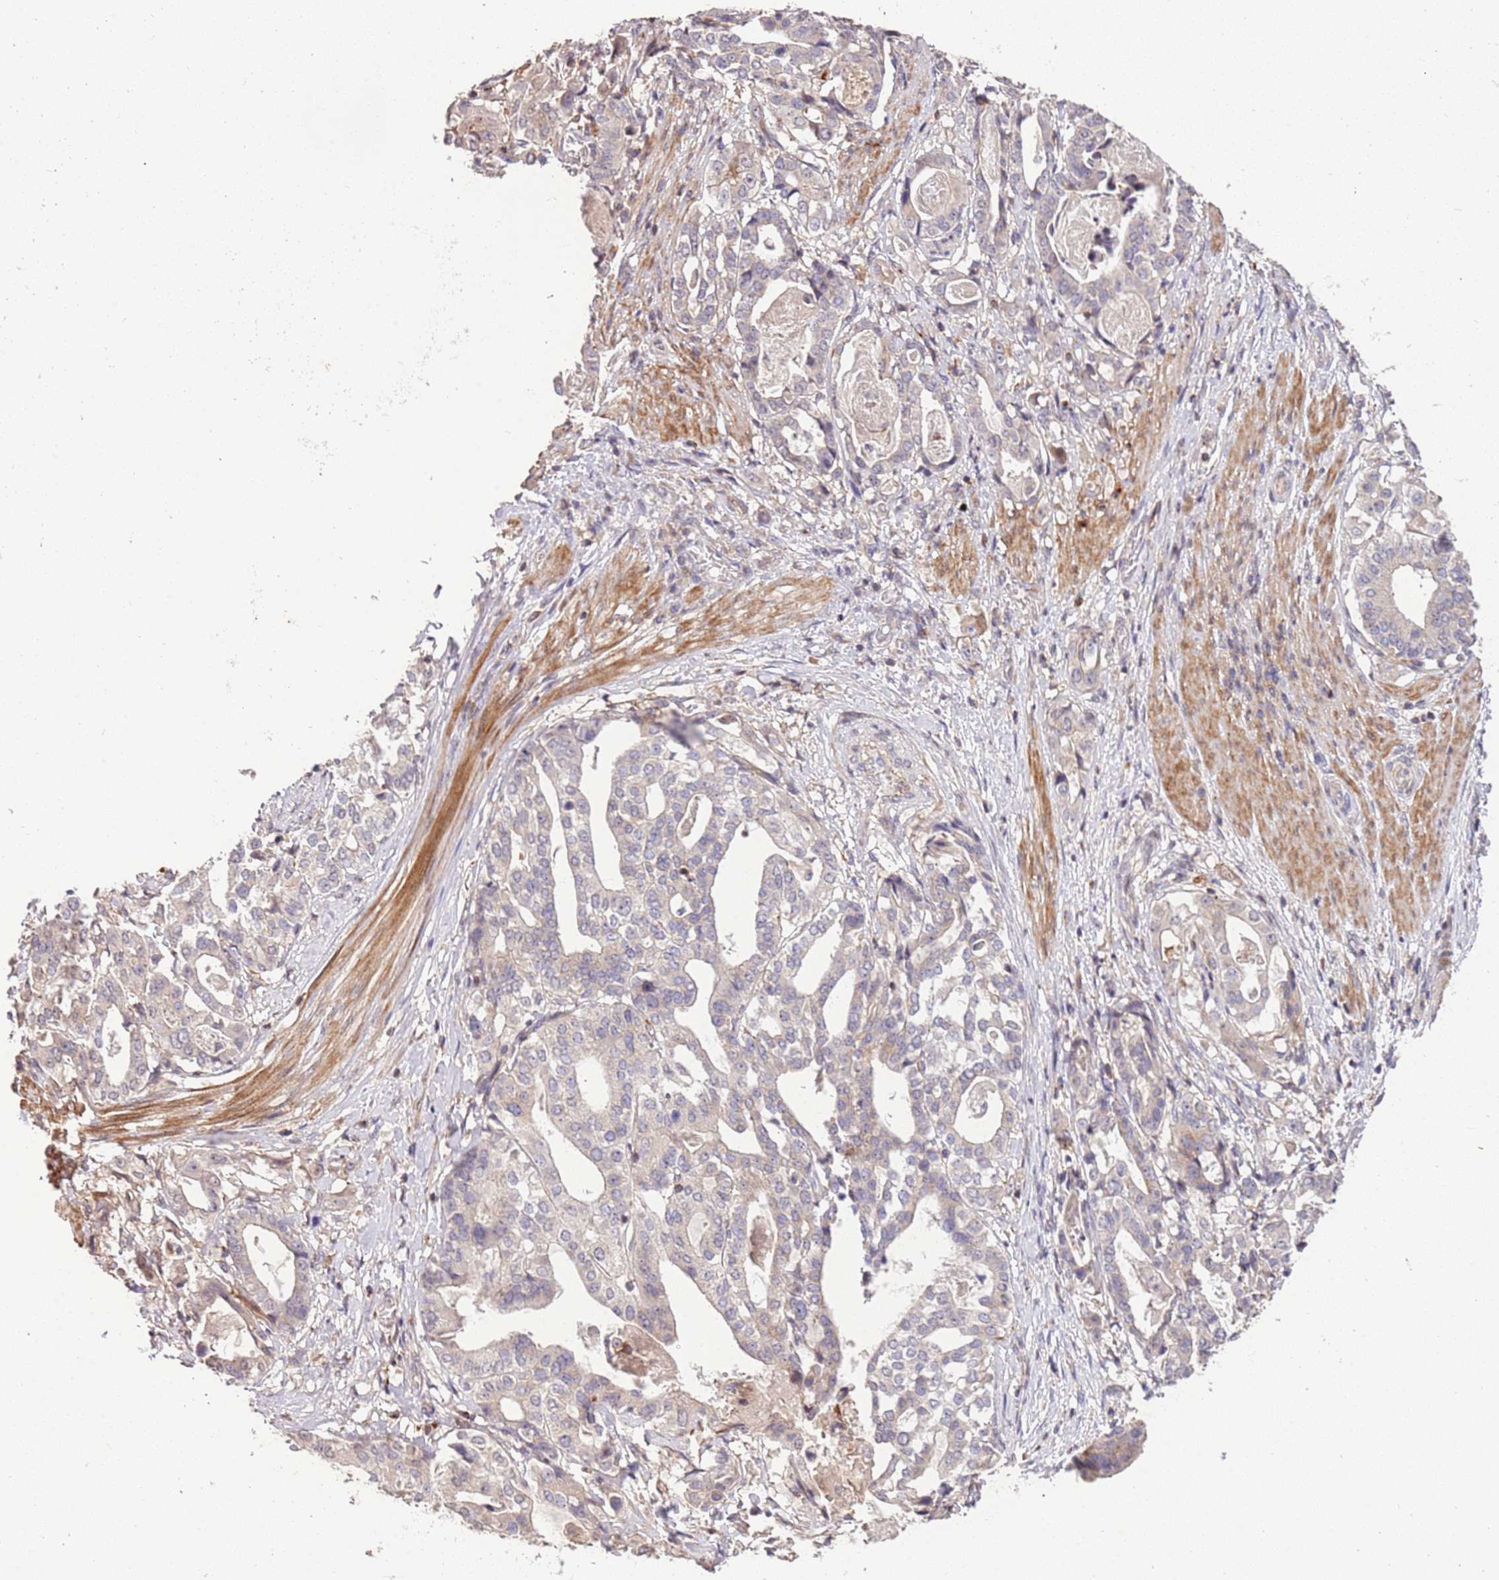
{"staining": {"intensity": "negative", "quantity": "none", "location": "none"}, "tissue": "stomach cancer", "cell_type": "Tumor cells", "image_type": "cancer", "snomed": [{"axis": "morphology", "description": "Adenocarcinoma, NOS"}, {"axis": "topography", "description": "Stomach"}], "caption": "An image of human stomach cancer is negative for staining in tumor cells.", "gene": "SLC16A4", "patient": {"sex": "male", "age": 48}}